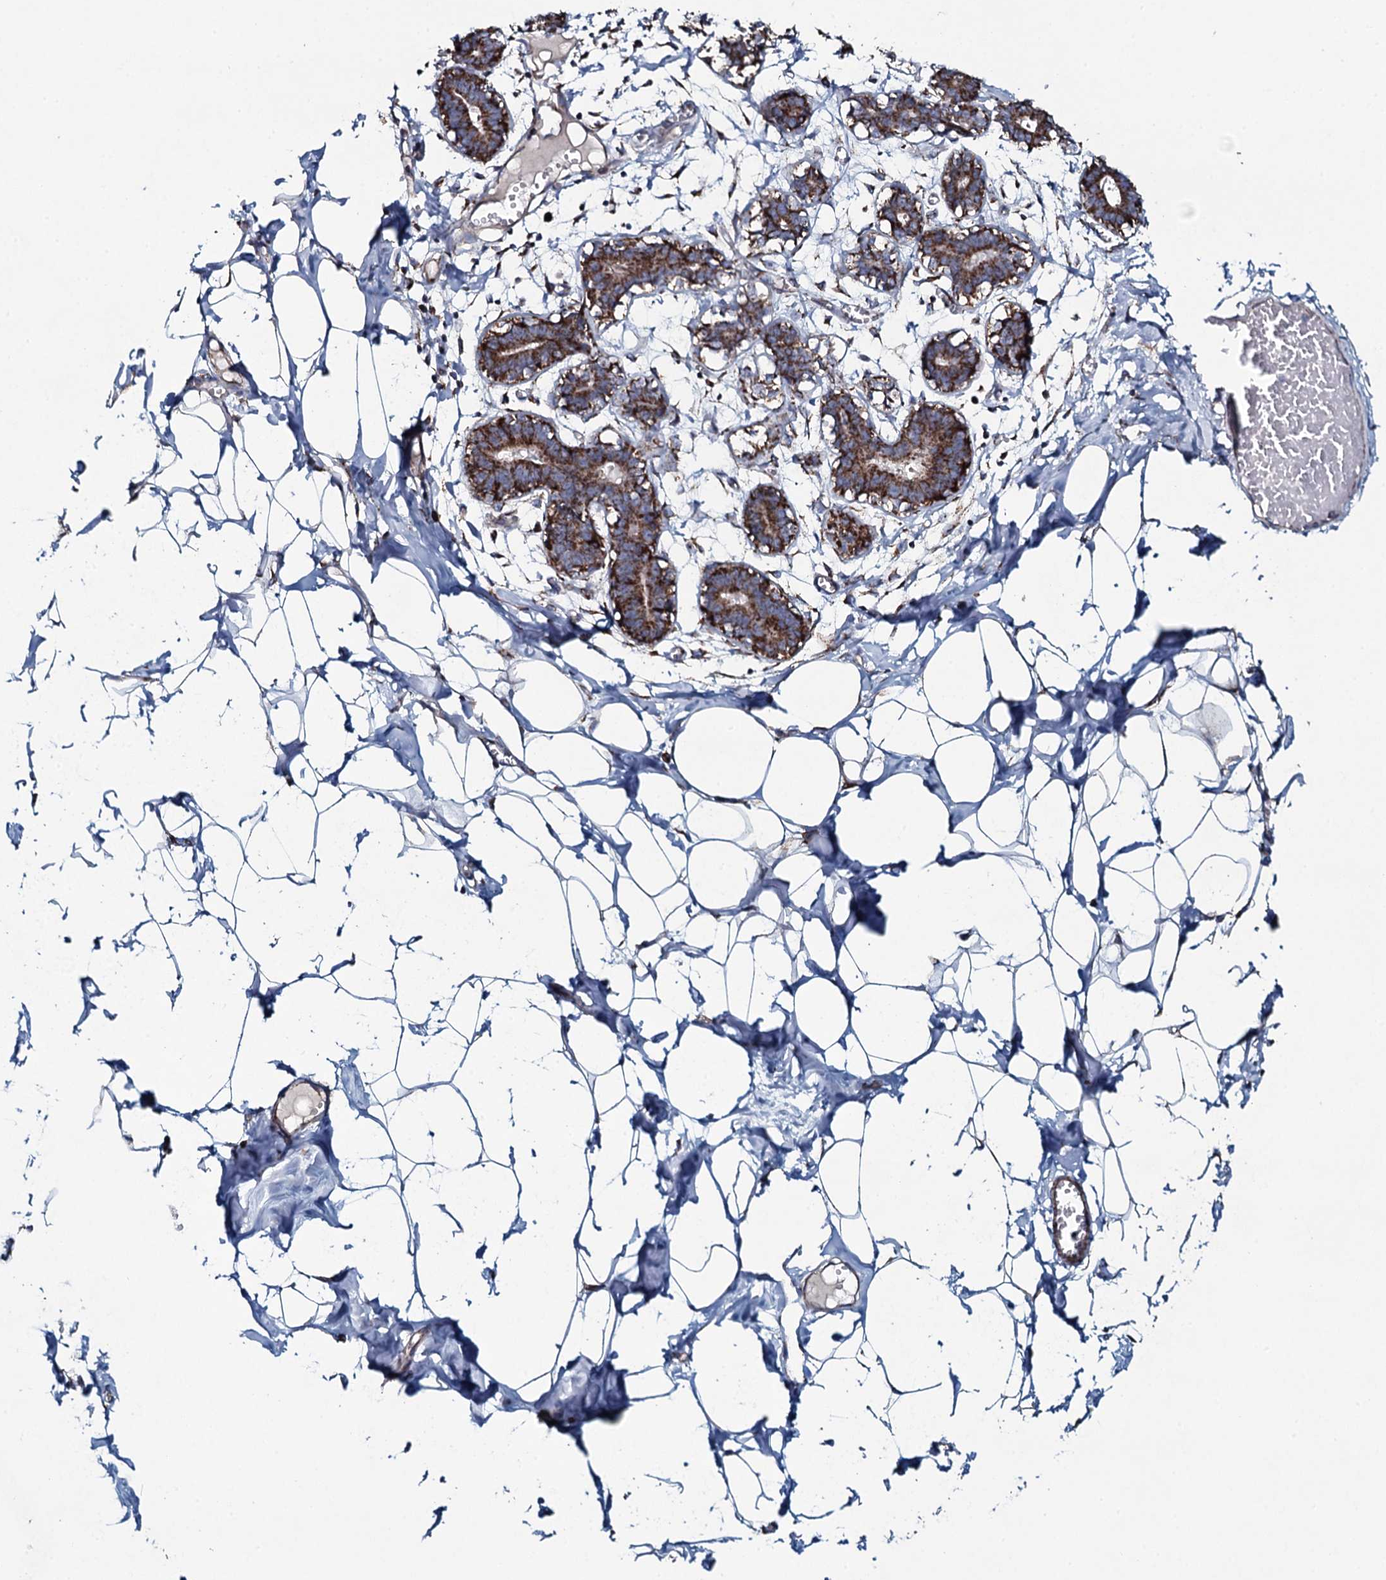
{"staining": {"intensity": "negative", "quantity": "none", "location": "none"}, "tissue": "breast", "cell_type": "Adipocytes", "image_type": "normal", "snomed": [{"axis": "morphology", "description": "Normal tissue, NOS"}, {"axis": "topography", "description": "Breast"}], "caption": "Immunohistochemistry histopathology image of normal breast: breast stained with DAB (3,3'-diaminobenzidine) exhibits no significant protein expression in adipocytes.", "gene": "EVC2", "patient": {"sex": "female", "age": 27}}